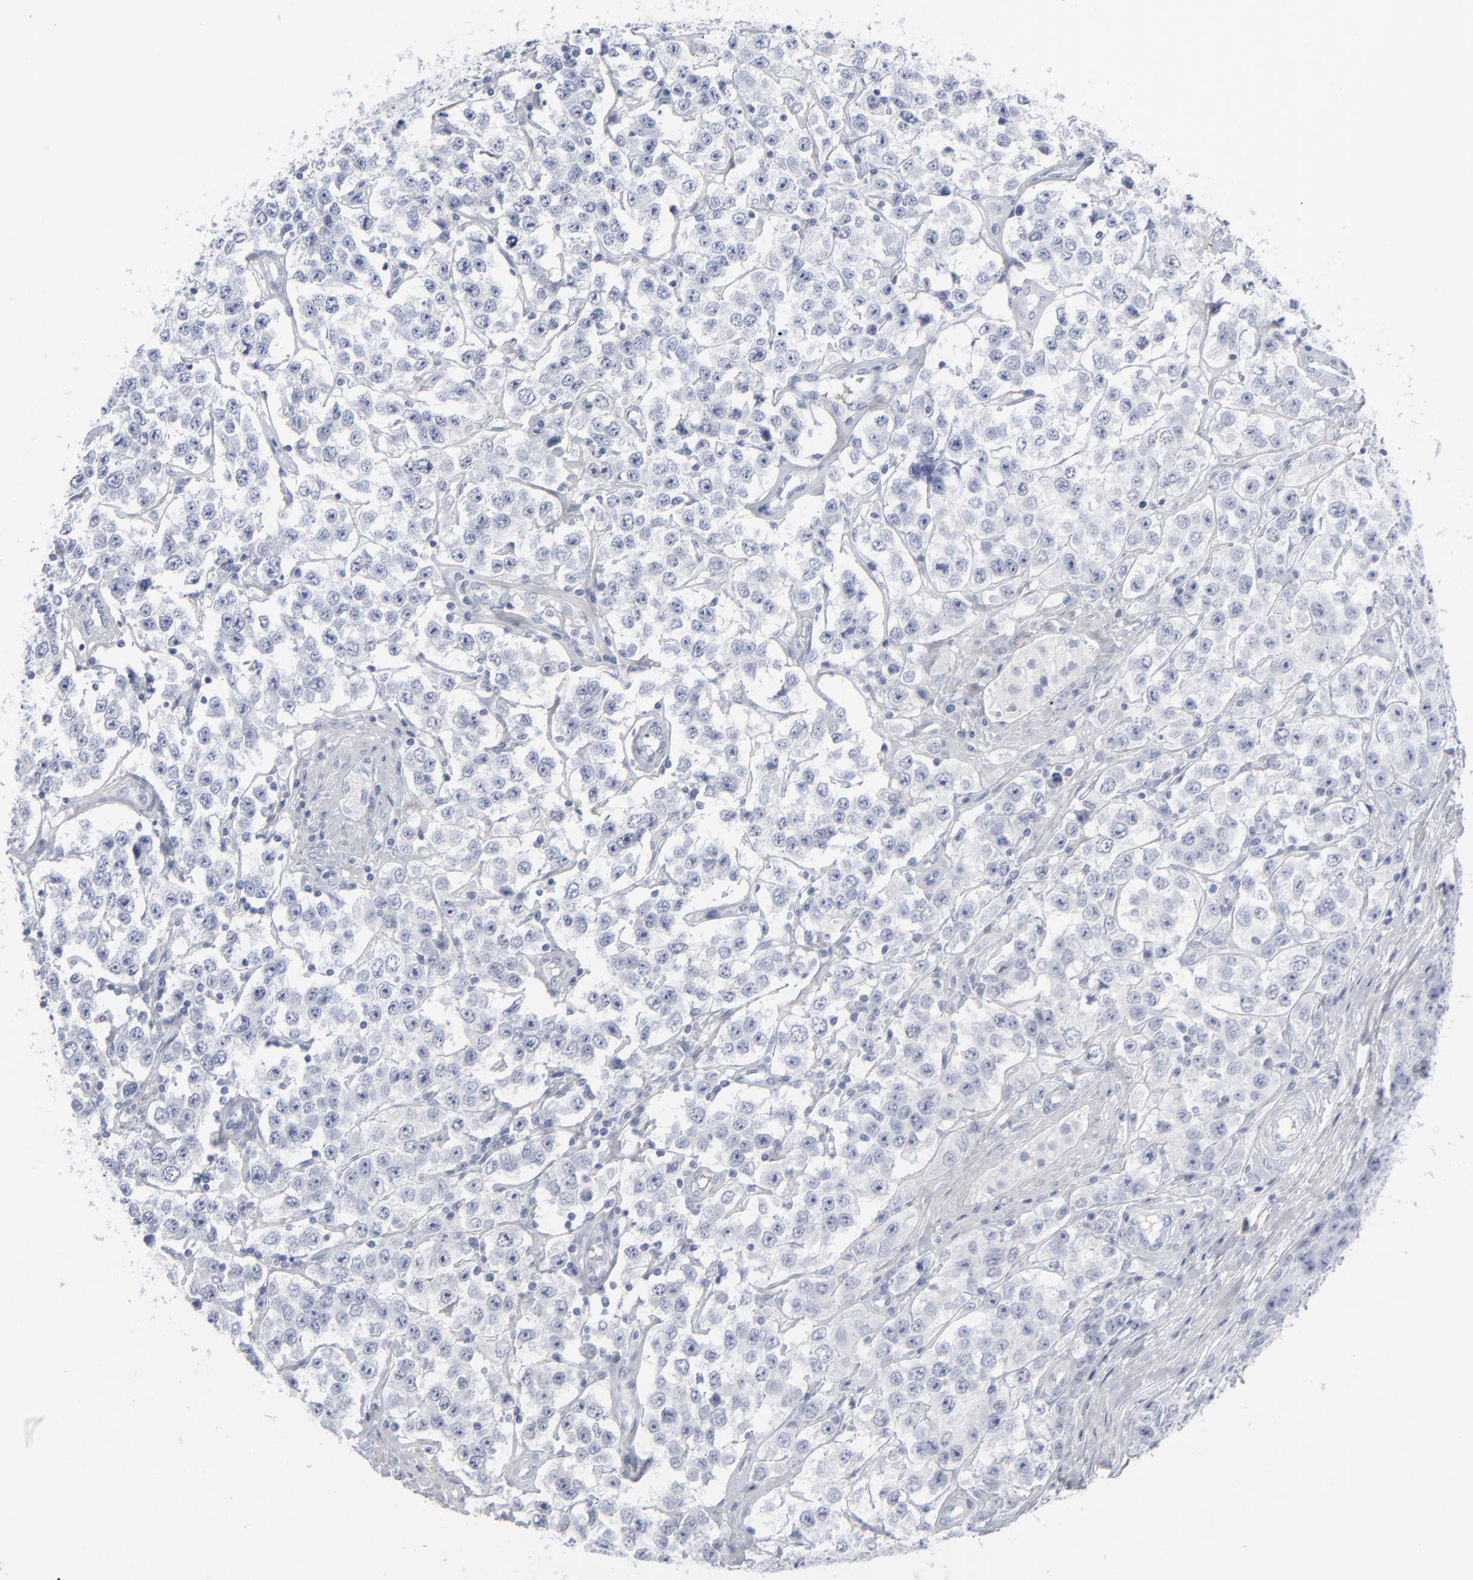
{"staining": {"intensity": "negative", "quantity": "none", "location": "none"}, "tissue": "testis cancer", "cell_type": "Tumor cells", "image_type": "cancer", "snomed": [{"axis": "morphology", "description": "Seminoma, NOS"}, {"axis": "topography", "description": "Testis"}], "caption": "Tumor cells show no significant protein staining in testis cancer (seminoma). Nuclei are stained in blue.", "gene": "MSLN", "patient": {"sex": "male", "age": 52}}